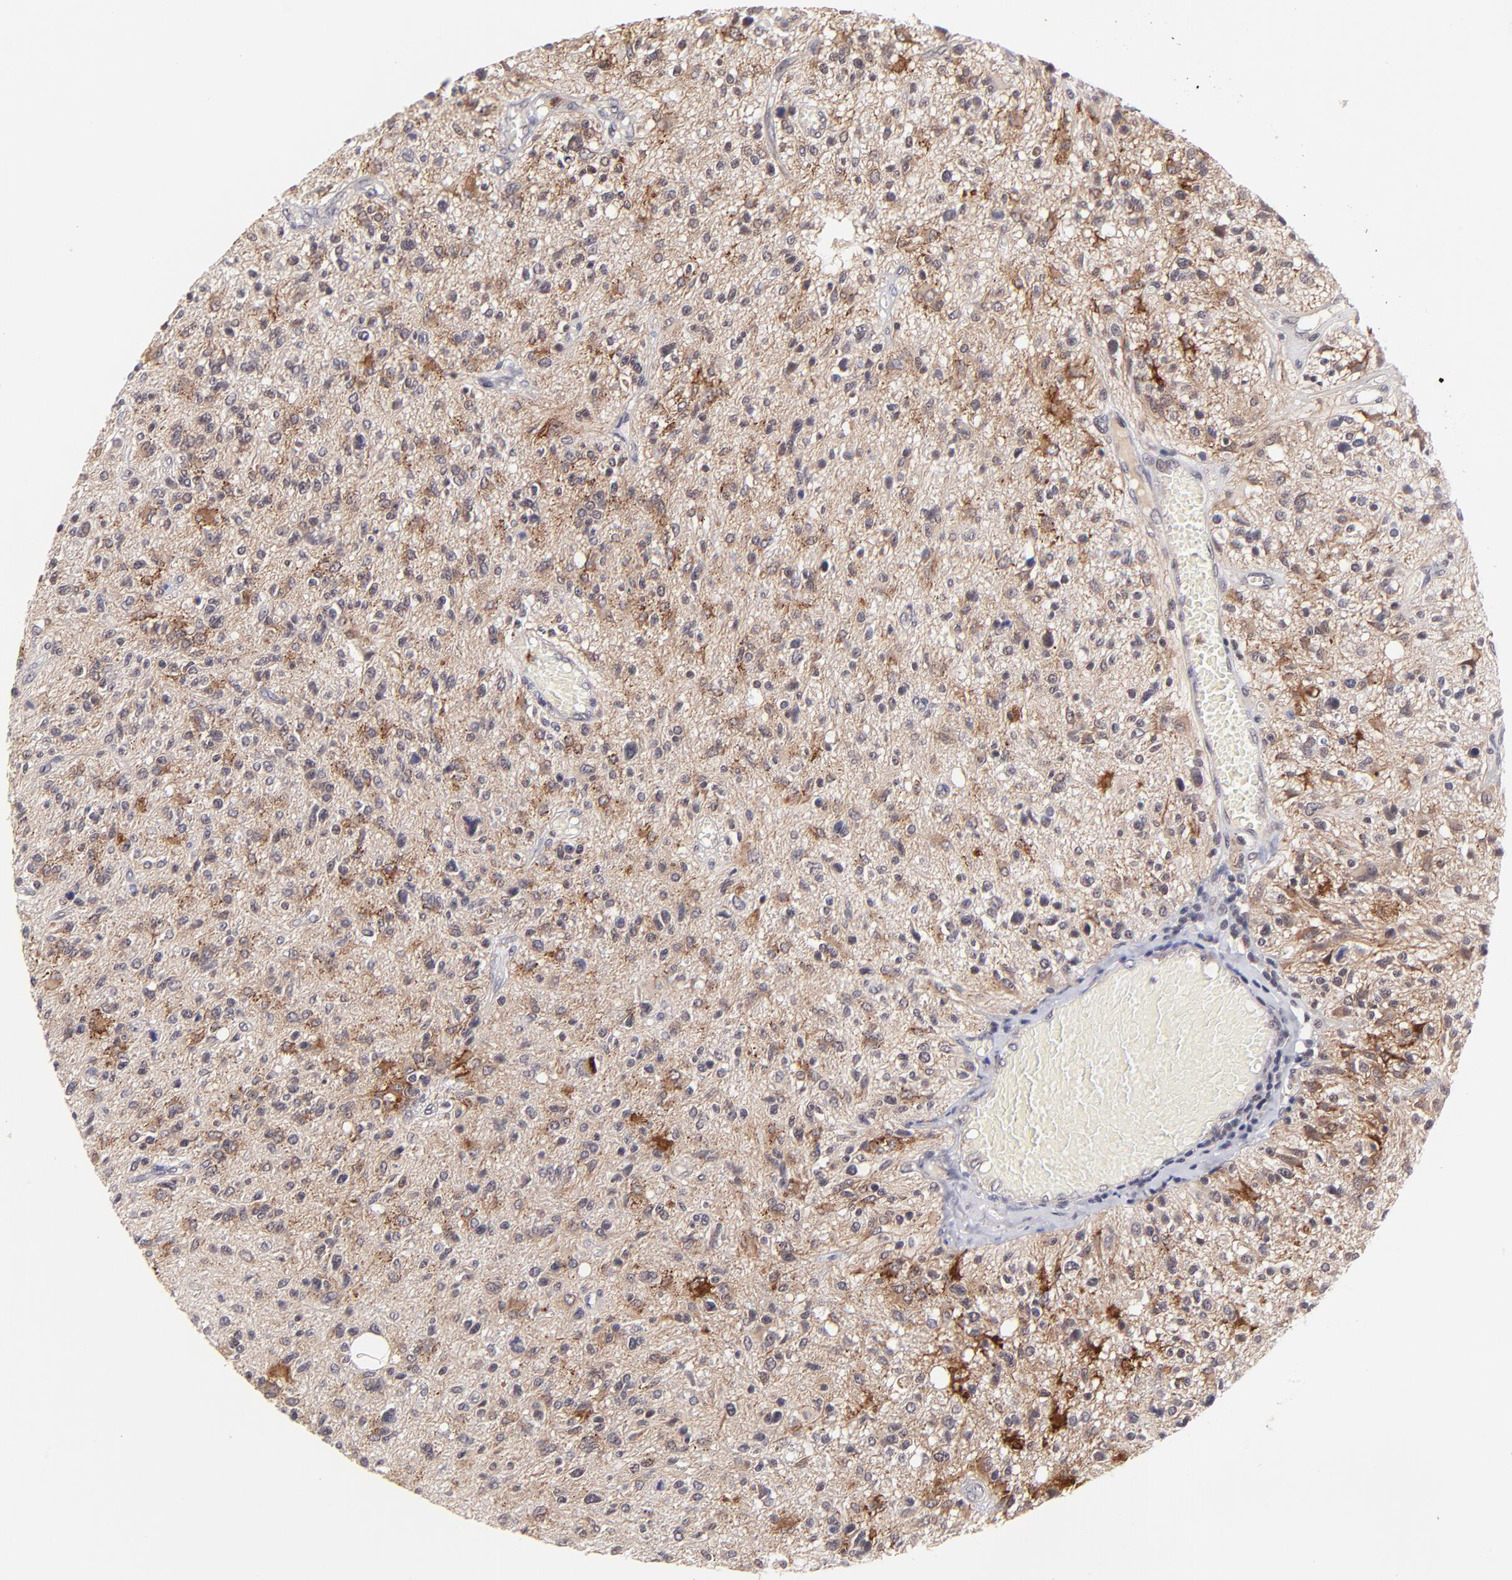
{"staining": {"intensity": "negative", "quantity": "none", "location": "none"}, "tissue": "glioma", "cell_type": "Tumor cells", "image_type": "cancer", "snomed": [{"axis": "morphology", "description": "Glioma, malignant, High grade"}, {"axis": "topography", "description": "Cerebral cortex"}], "caption": "Tumor cells are negative for brown protein staining in malignant glioma (high-grade).", "gene": "MED12", "patient": {"sex": "male", "age": 76}}